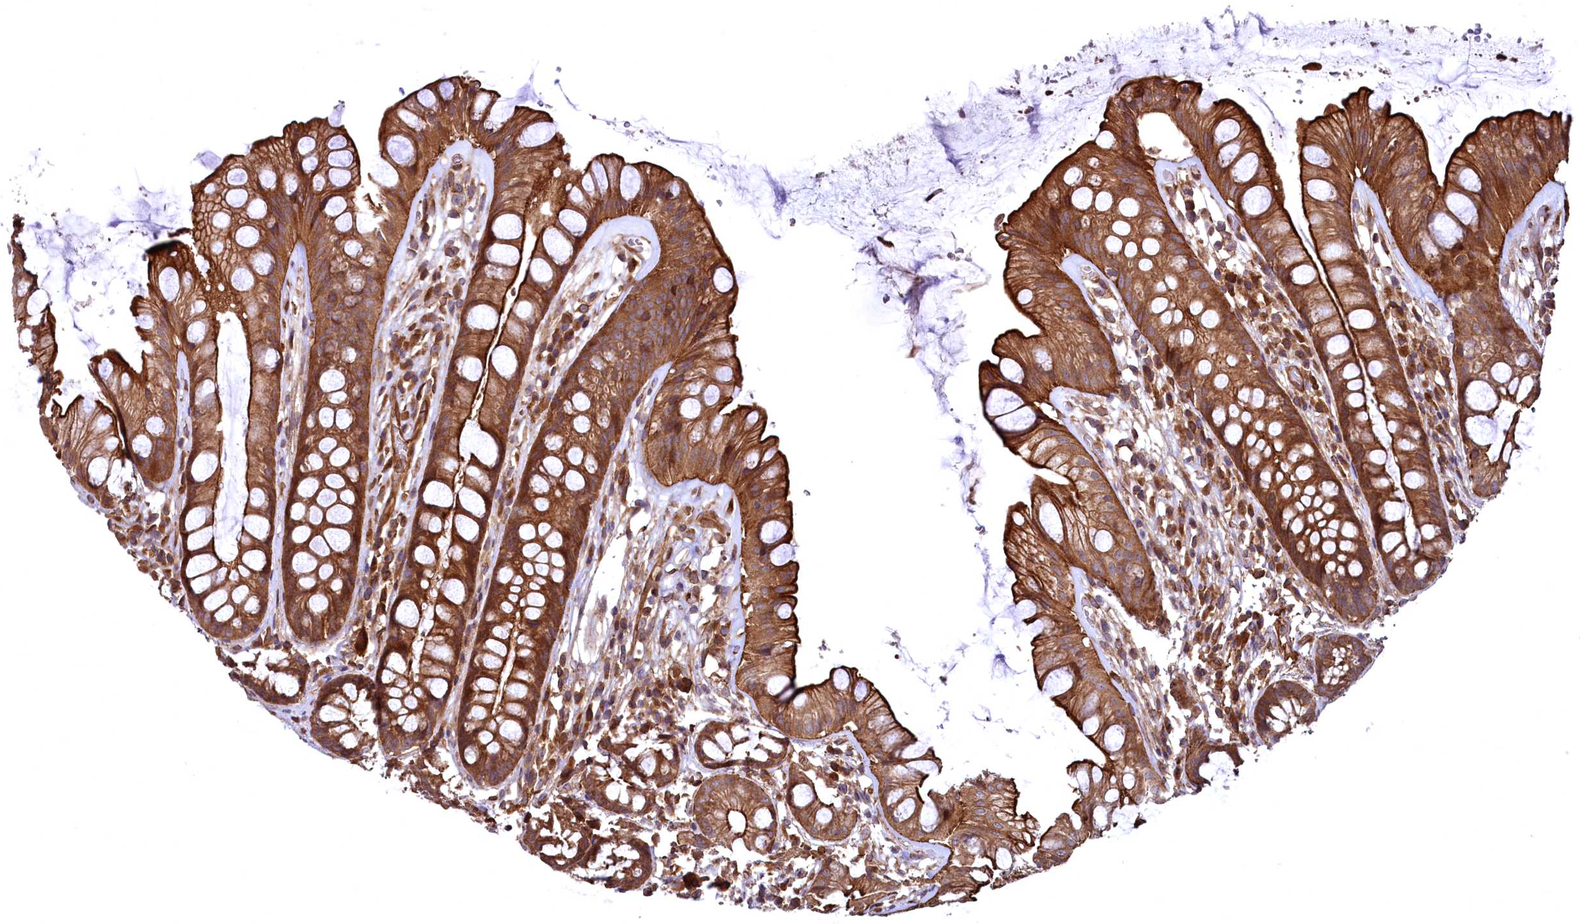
{"staining": {"intensity": "strong", "quantity": ">75%", "location": "cytoplasmic/membranous"}, "tissue": "rectum", "cell_type": "Glandular cells", "image_type": "normal", "snomed": [{"axis": "morphology", "description": "Normal tissue, NOS"}, {"axis": "topography", "description": "Rectum"}], "caption": "A high amount of strong cytoplasmic/membranous positivity is seen in about >75% of glandular cells in unremarkable rectum.", "gene": "SVIP", "patient": {"sex": "male", "age": 74}}